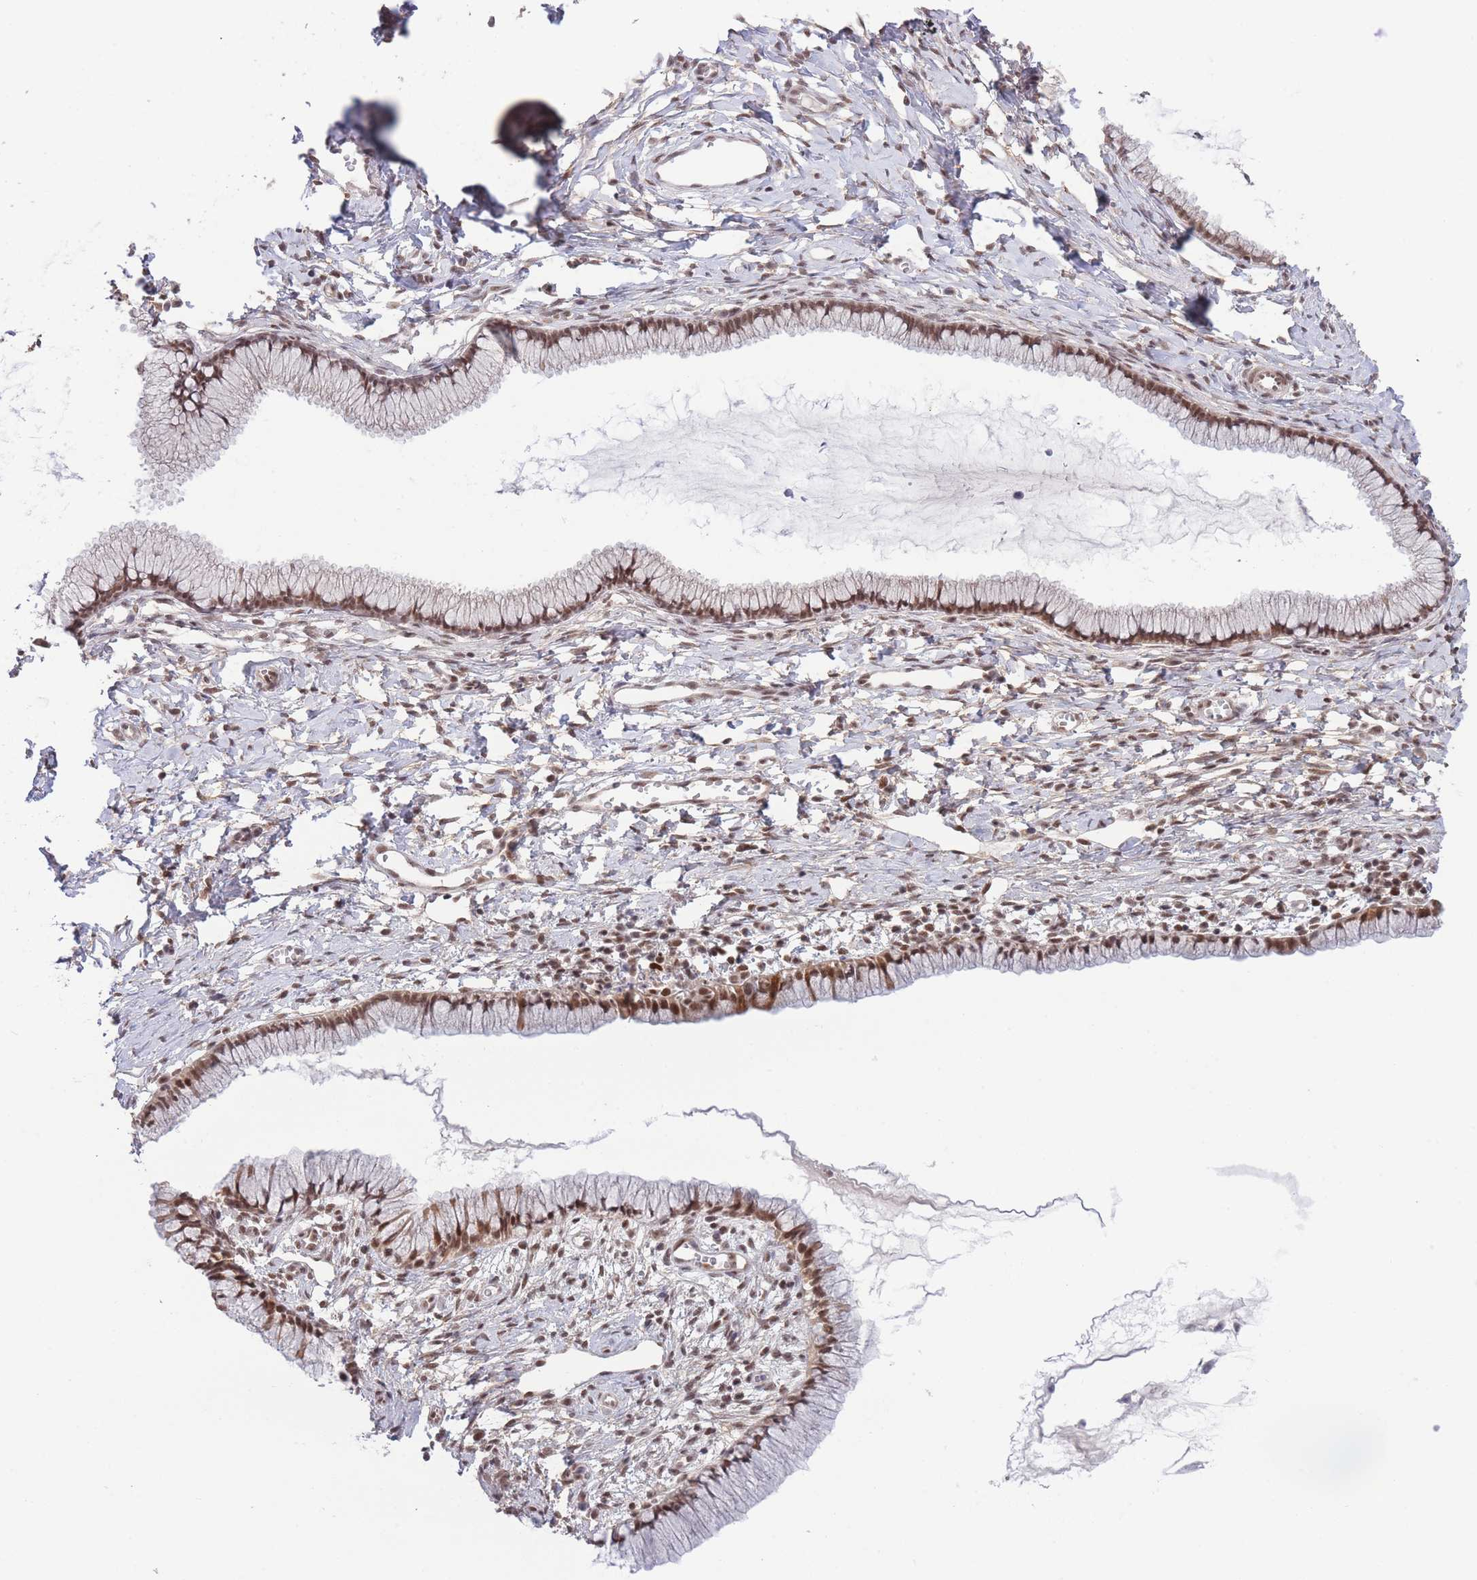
{"staining": {"intensity": "moderate", "quantity": ">75%", "location": "nuclear"}, "tissue": "cervix", "cell_type": "Glandular cells", "image_type": "normal", "snomed": [{"axis": "morphology", "description": "Normal tissue, NOS"}, {"axis": "topography", "description": "Cervix"}], "caption": "This micrograph shows immunohistochemistry staining of normal cervix, with medium moderate nuclear positivity in approximately >75% of glandular cells.", "gene": "CARD8", "patient": {"sex": "female", "age": 40}}